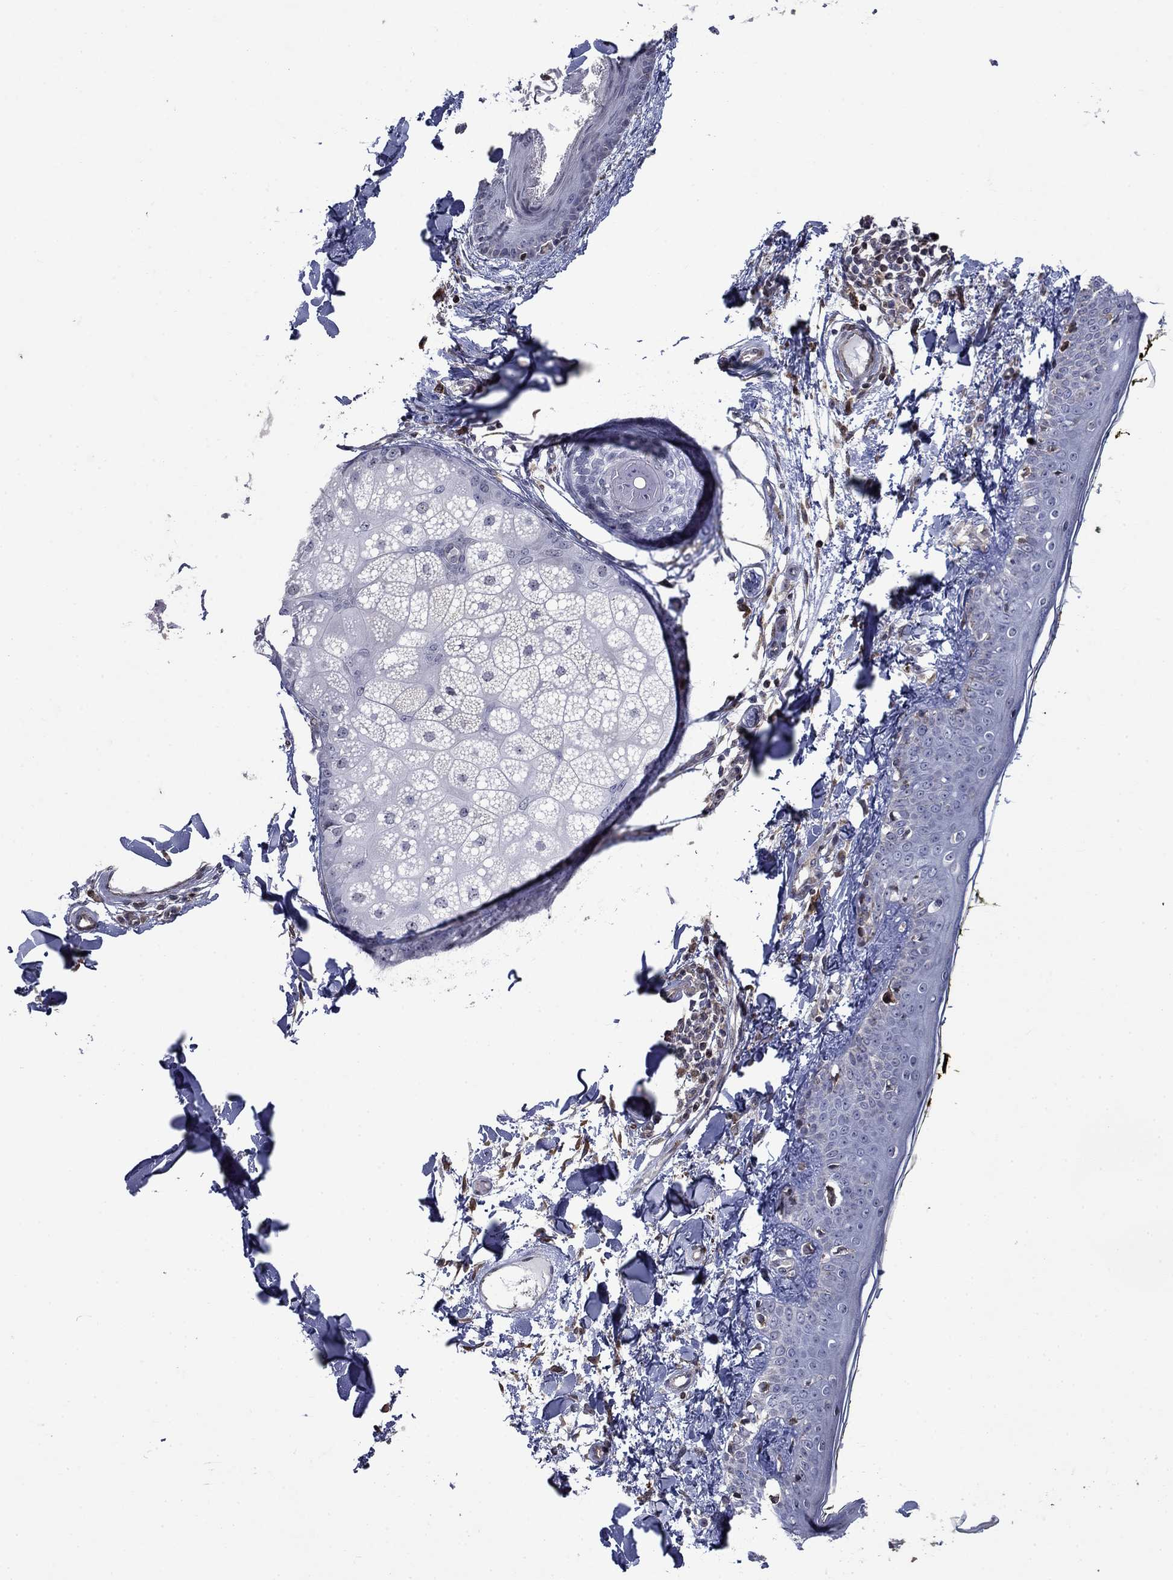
{"staining": {"intensity": "negative", "quantity": "none", "location": "none"}, "tissue": "skin", "cell_type": "Fibroblasts", "image_type": "normal", "snomed": [{"axis": "morphology", "description": "Normal tissue, NOS"}, {"axis": "topography", "description": "Skin"}], "caption": "Immunohistochemical staining of unremarkable human skin displays no significant positivity in fibroblasts. (DAB (3,3'-diaminobenzidine) immunohistochemistry (IHC), high magnification).", "gene": "DHRS7", "patient": {"sex": "male", "age": 76}}